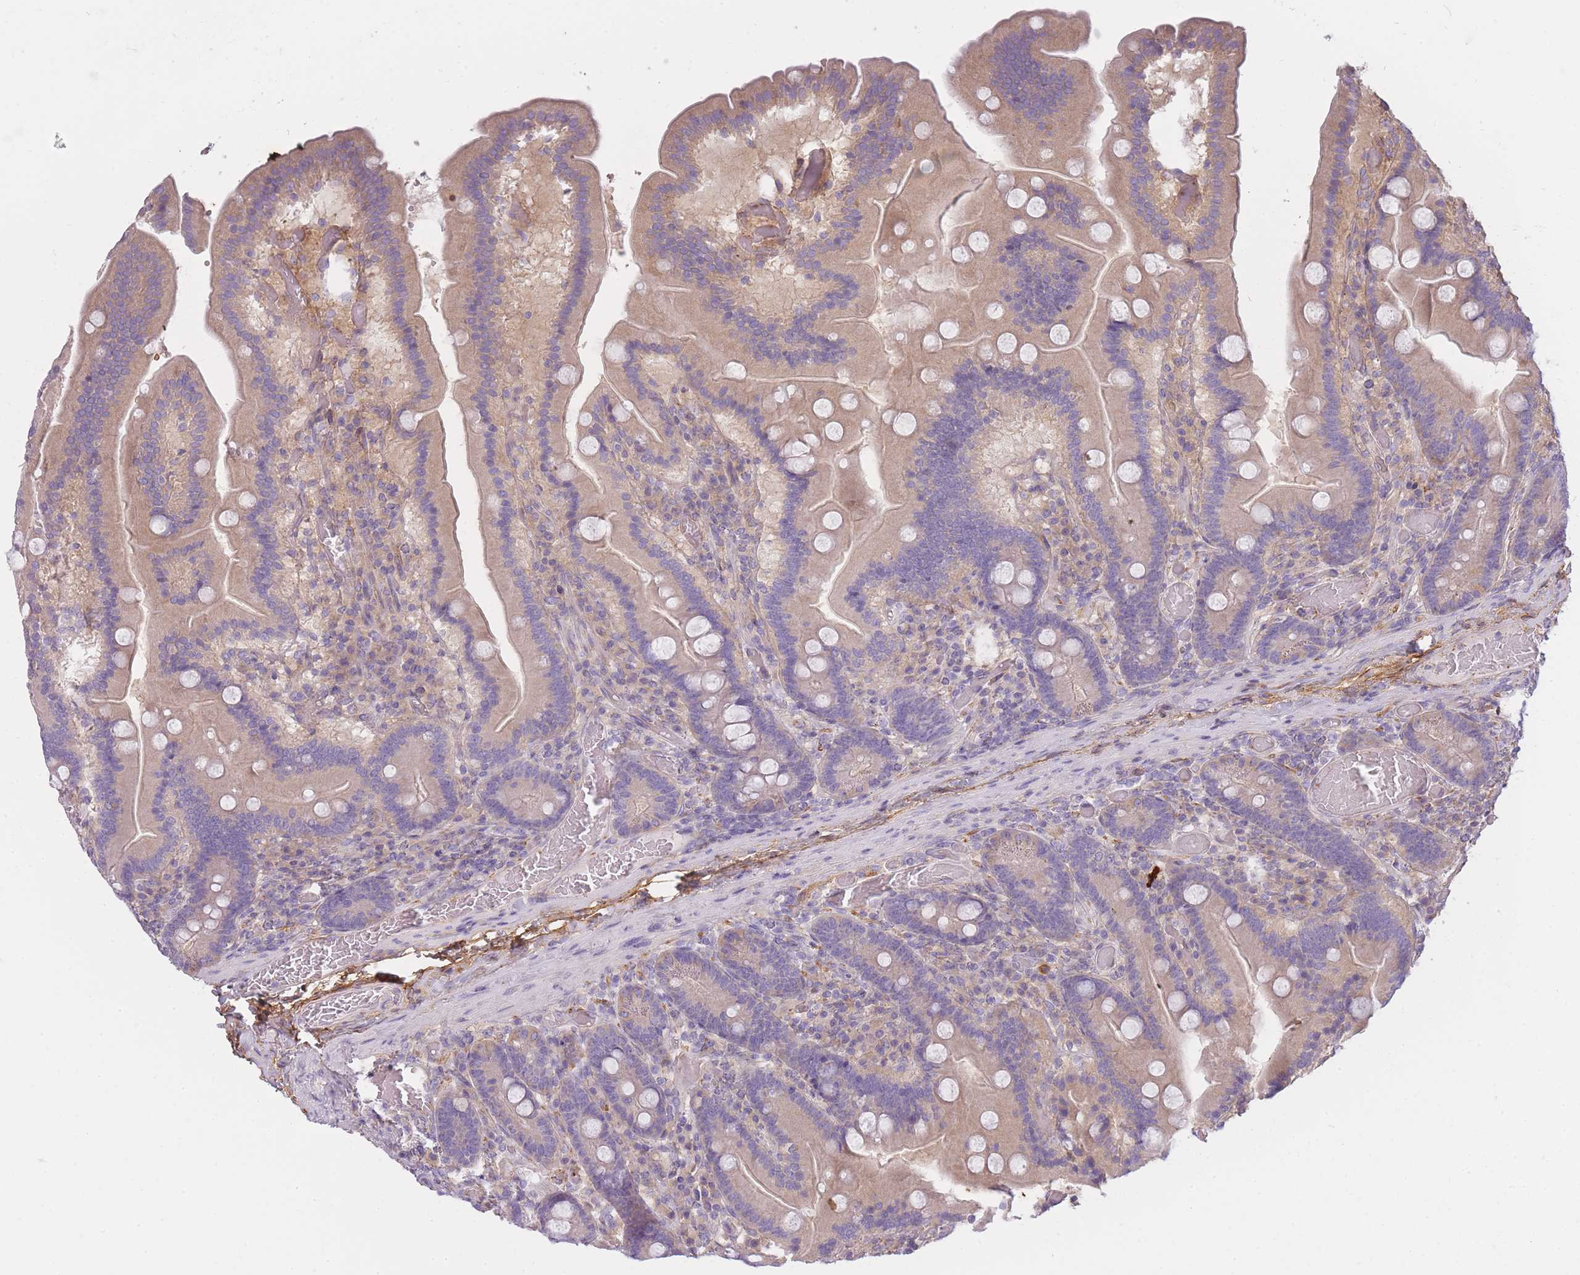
{"staining": {"intensity": "moderate", "quantity": "25%-75%", "location": "cytoplasmic/membranous"}, "tissue": "duodenum", "cell_type": "Glandular cells", "image_type": "normal", "snomed": [{"axis": "morphology", "description": "Normal tissue, NOS"}, {"axis": "topography", "description": "Duodenum"}], "caption": "DAB (3,3'-diaminobenzidine) immunohistochemical staining of normal human duodenum reveals moderate cytoplasmic/membranous protein positivity in about 25%-75% of glandular cells.", "gene": "AP3M1", "patient": {"sex": "female", "age": 62}}